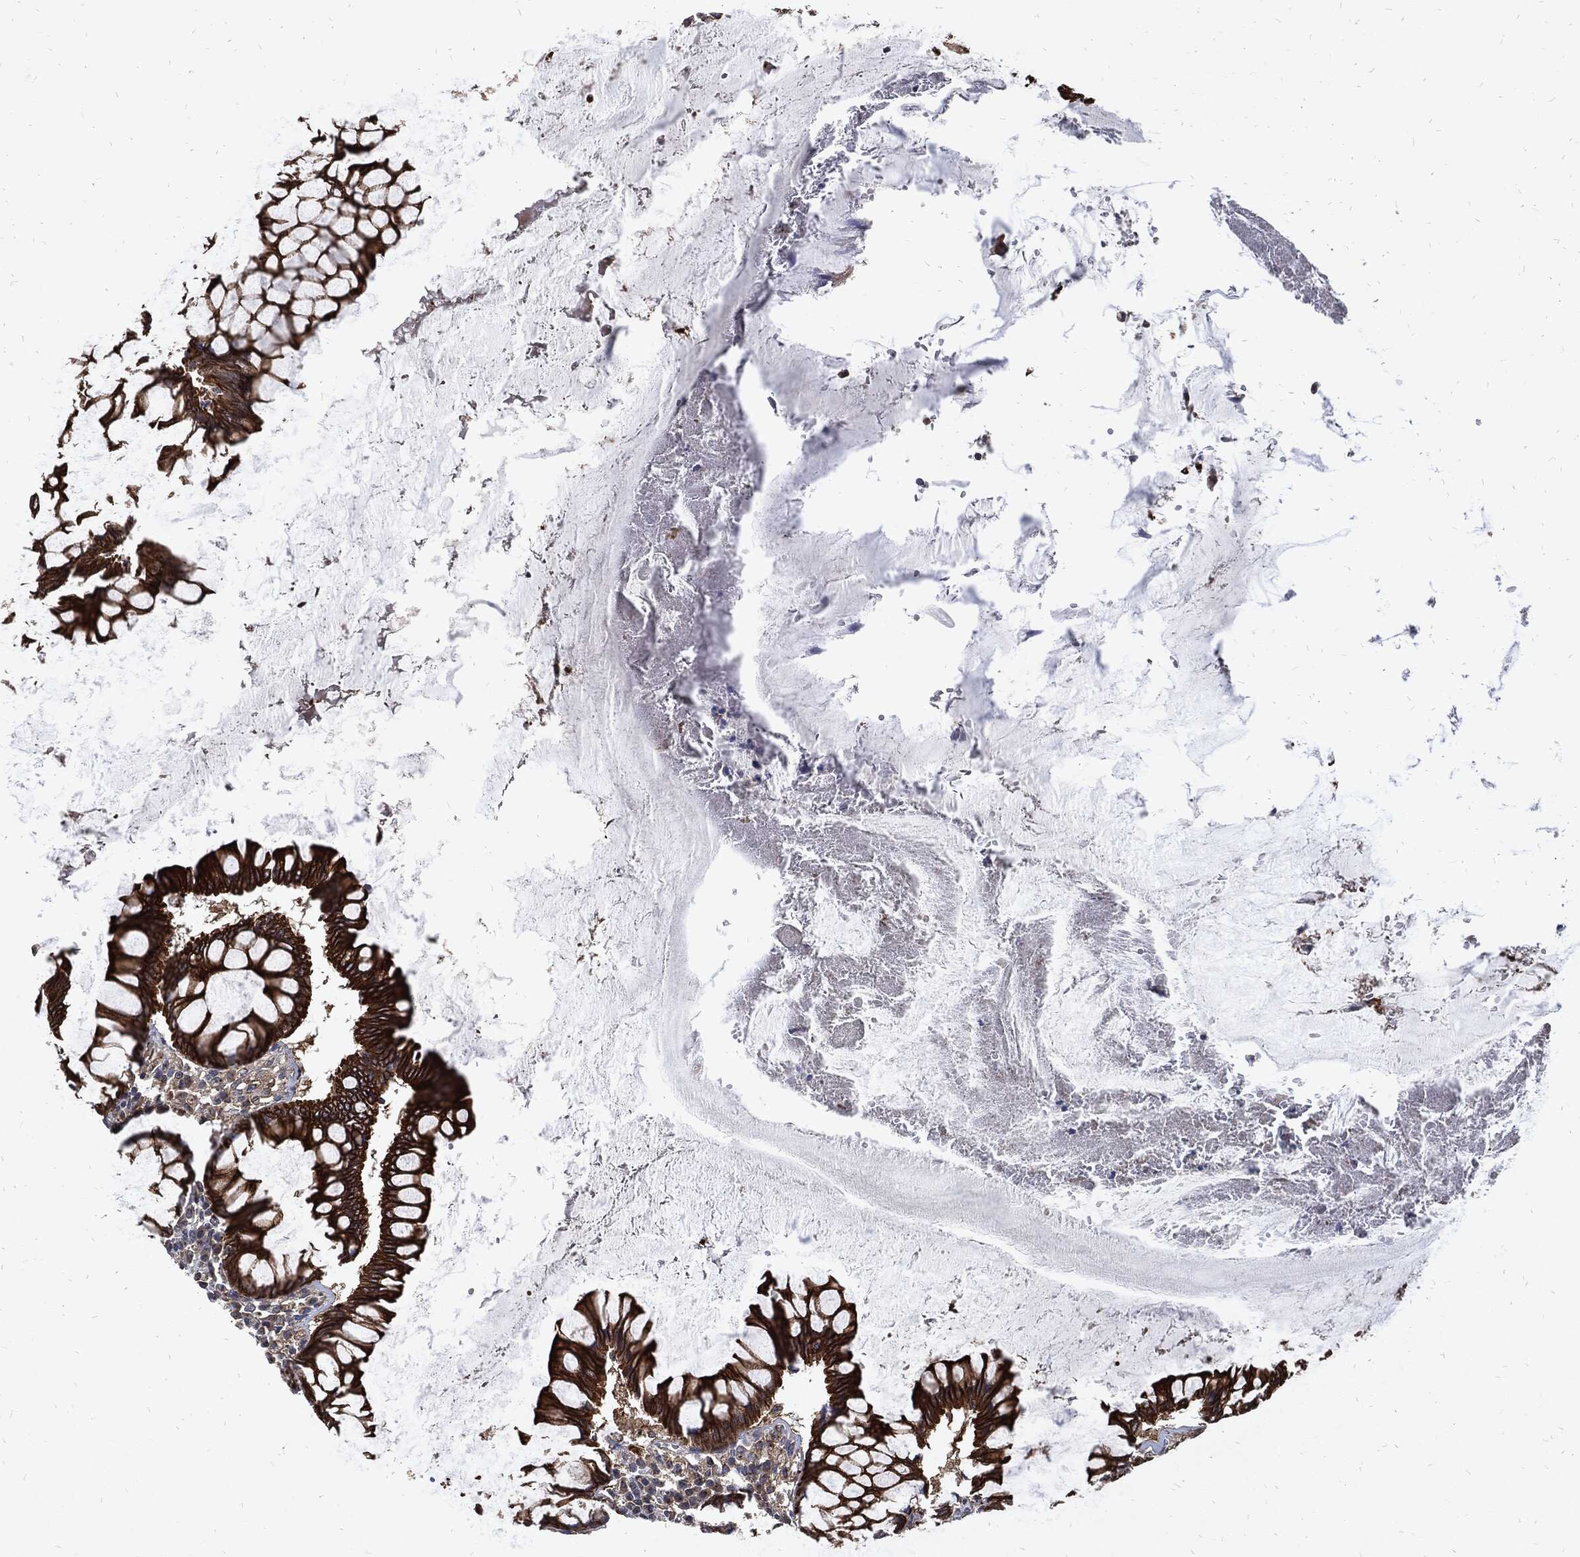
{"staining": {"intensity": "strong", "quantity": "<25%", "location": "cytoplasmic/membranous"}, "tissue": "colon", "cell_type": "Endothelial cells", "image_type": "normal", "snomed": [{"axis": "morphology", "description": "Normal tissue, NOS"}, {"axis": "topography", "description": "Colon"}], "caption": "Human colon stained for a protein (brown) reveals strong cytoplasmic/membranous positive positivity in approximately <25% of endothelial cells.", "gene": "DCTN1", "patient": {"sex": "male", "age": 65}}